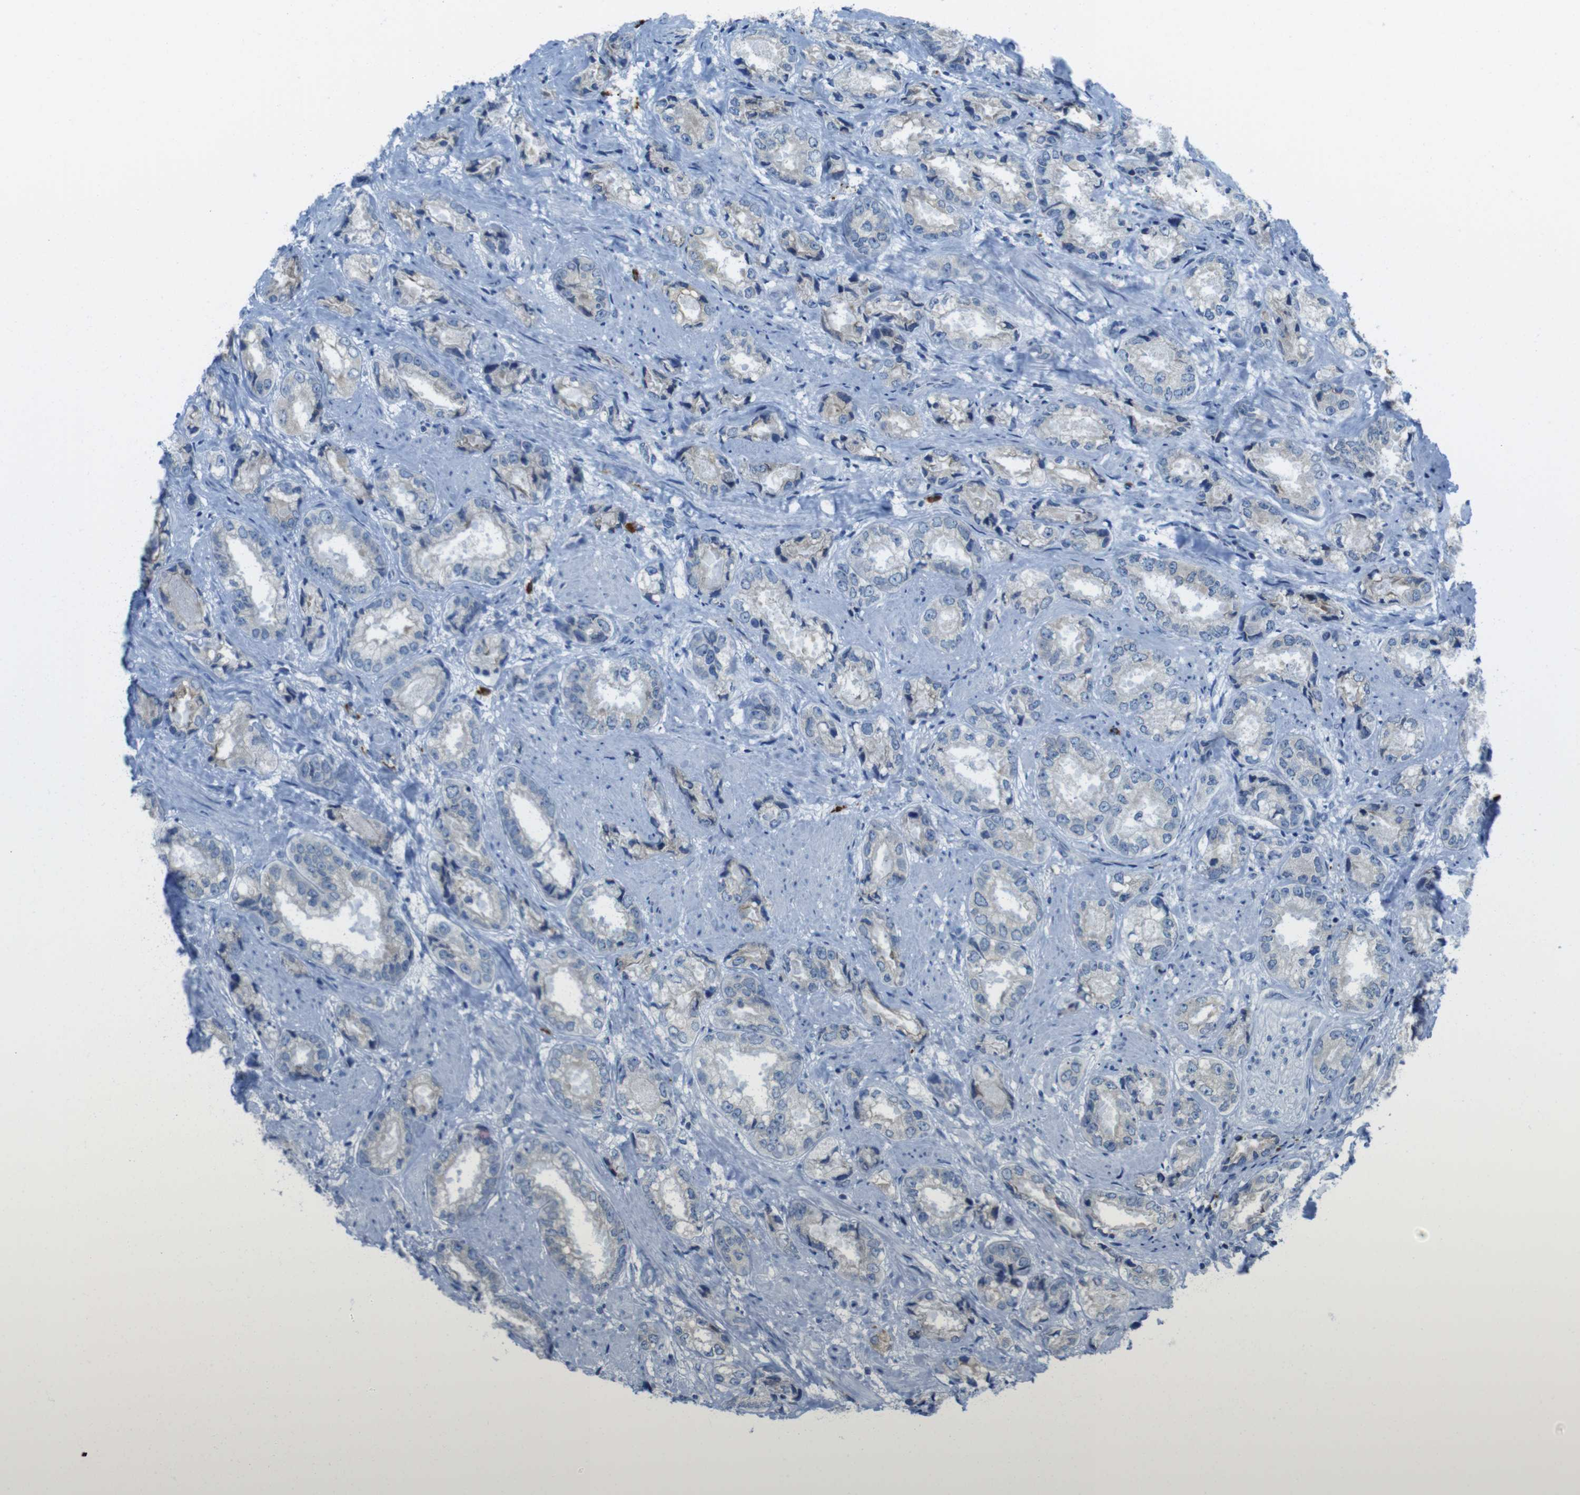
{"staining": {"intensity": "weak", "quantity": ">75%", "location": "cytoplasmic/membranous"}, "tissue": "prostate cancer", "cell_type": "Tumor cells", "image_type": "cancer", "snomed": [{"axis": "morphology", "description": "Adenocarcinoma, High grade"}, {"axis": "topography", "description": "Prostate"}], "caption": "The image shows staining of prostate high-grade adenocarcinoma, revealing weak cytoplasmic/membranous protein expression (brown color) within tumor cells. Using DAB (brown) and hematoxylin (blue) stains, captured at high magnification using brightfield microscopy.", "gene": "CLPTM1L", "patient": {"sex": "male", "age": 61}}